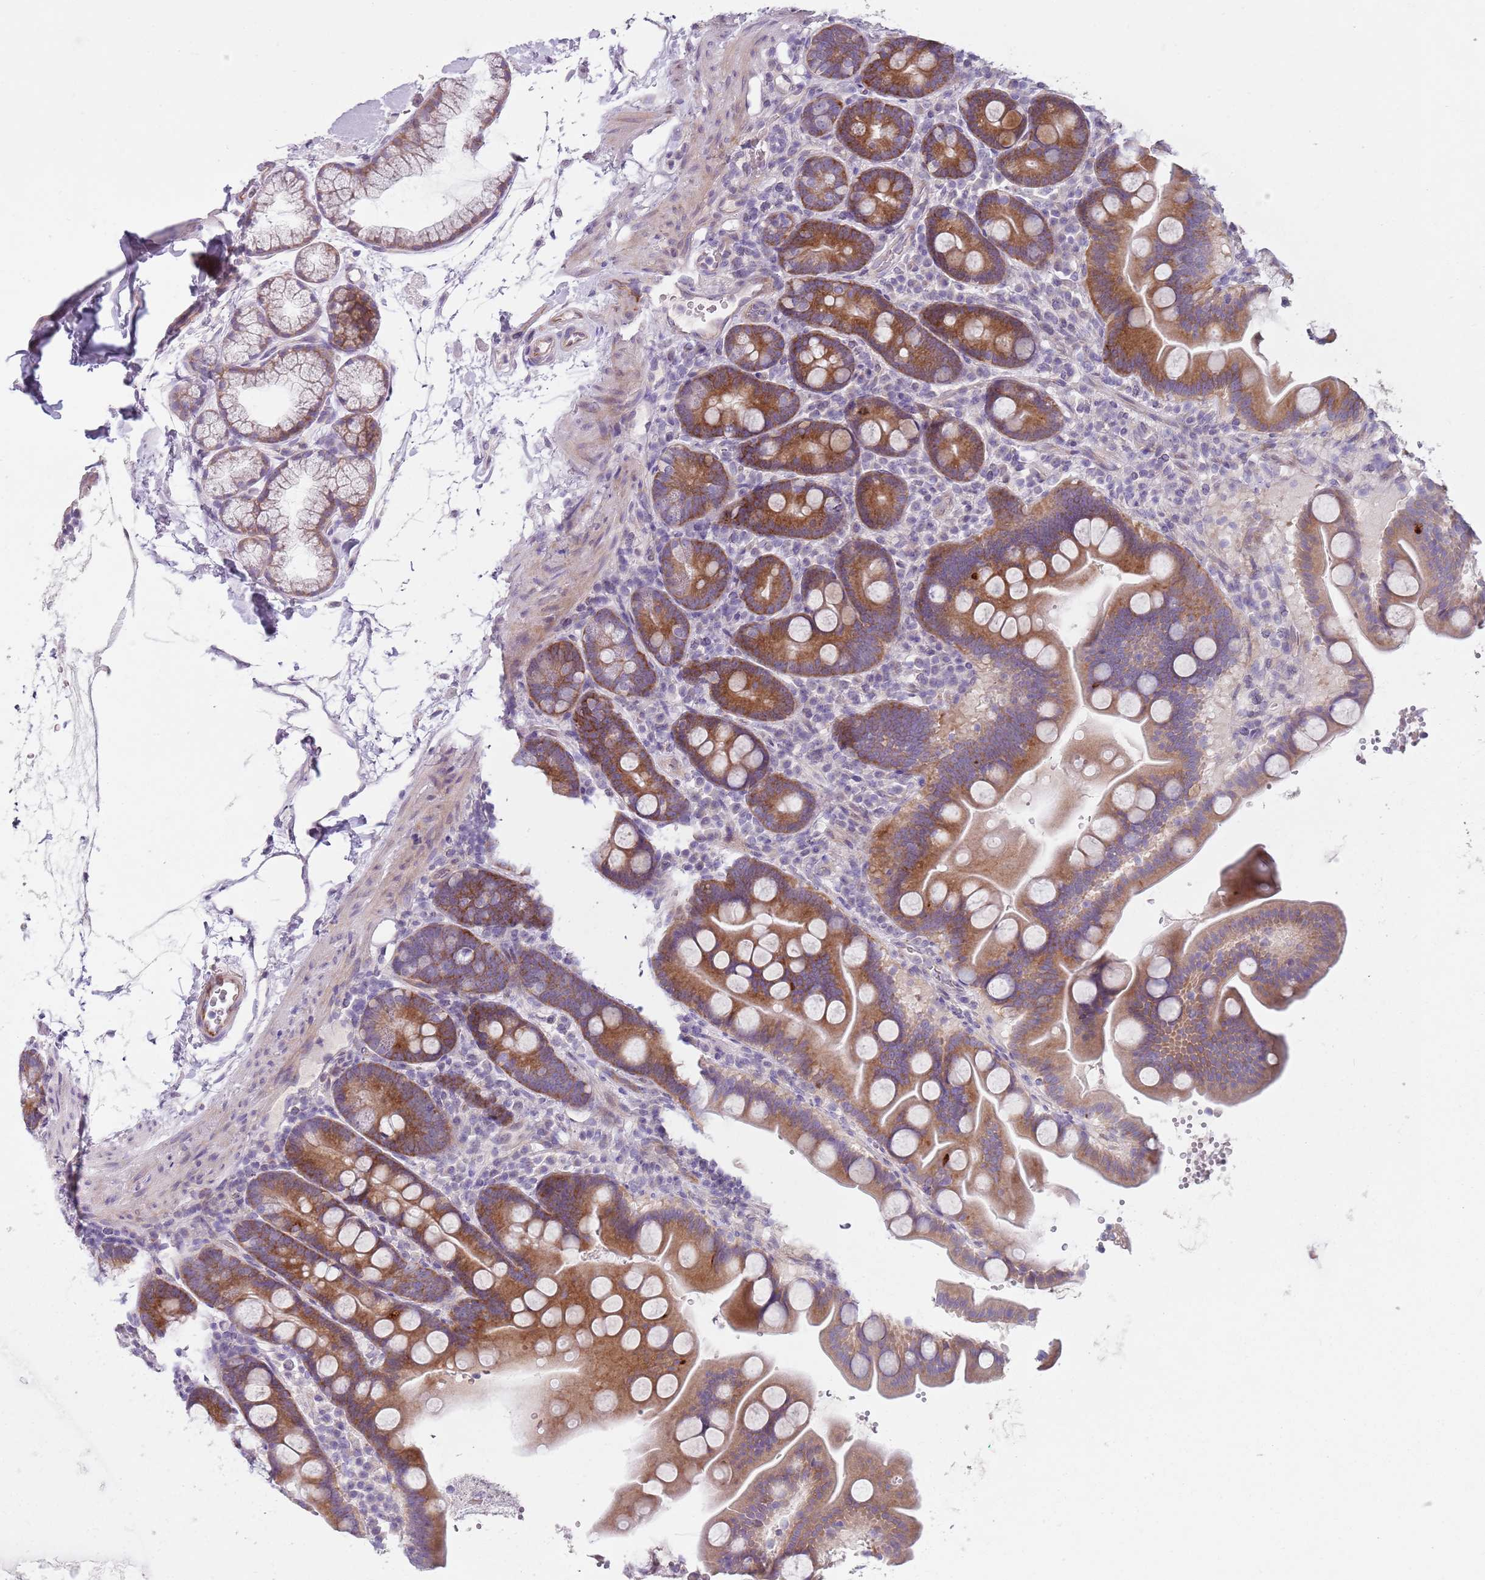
{"staining": {"intensity": "moderate", "quantity": ">75%", "location": "cytoplasmic/membranous"}, "tissue": "duodenum", "cell_type": "Glandular cells", "image_type": "normal", "snomed": [{"axis": "morphology", "description": "Normal tissue, NOS"}, {"axis": "topography", "description": "Duodenum"}], "caption": "Immunohistochemistry (IHC) image of unremarkable duodenum stained for a protein (brown), which shows medium levels of moderate cytoplasmic/membranous expression in approximately >75% of glandular cells.", "gene": "ZNF583", "patient": {"sex": "male", "age": 54}}